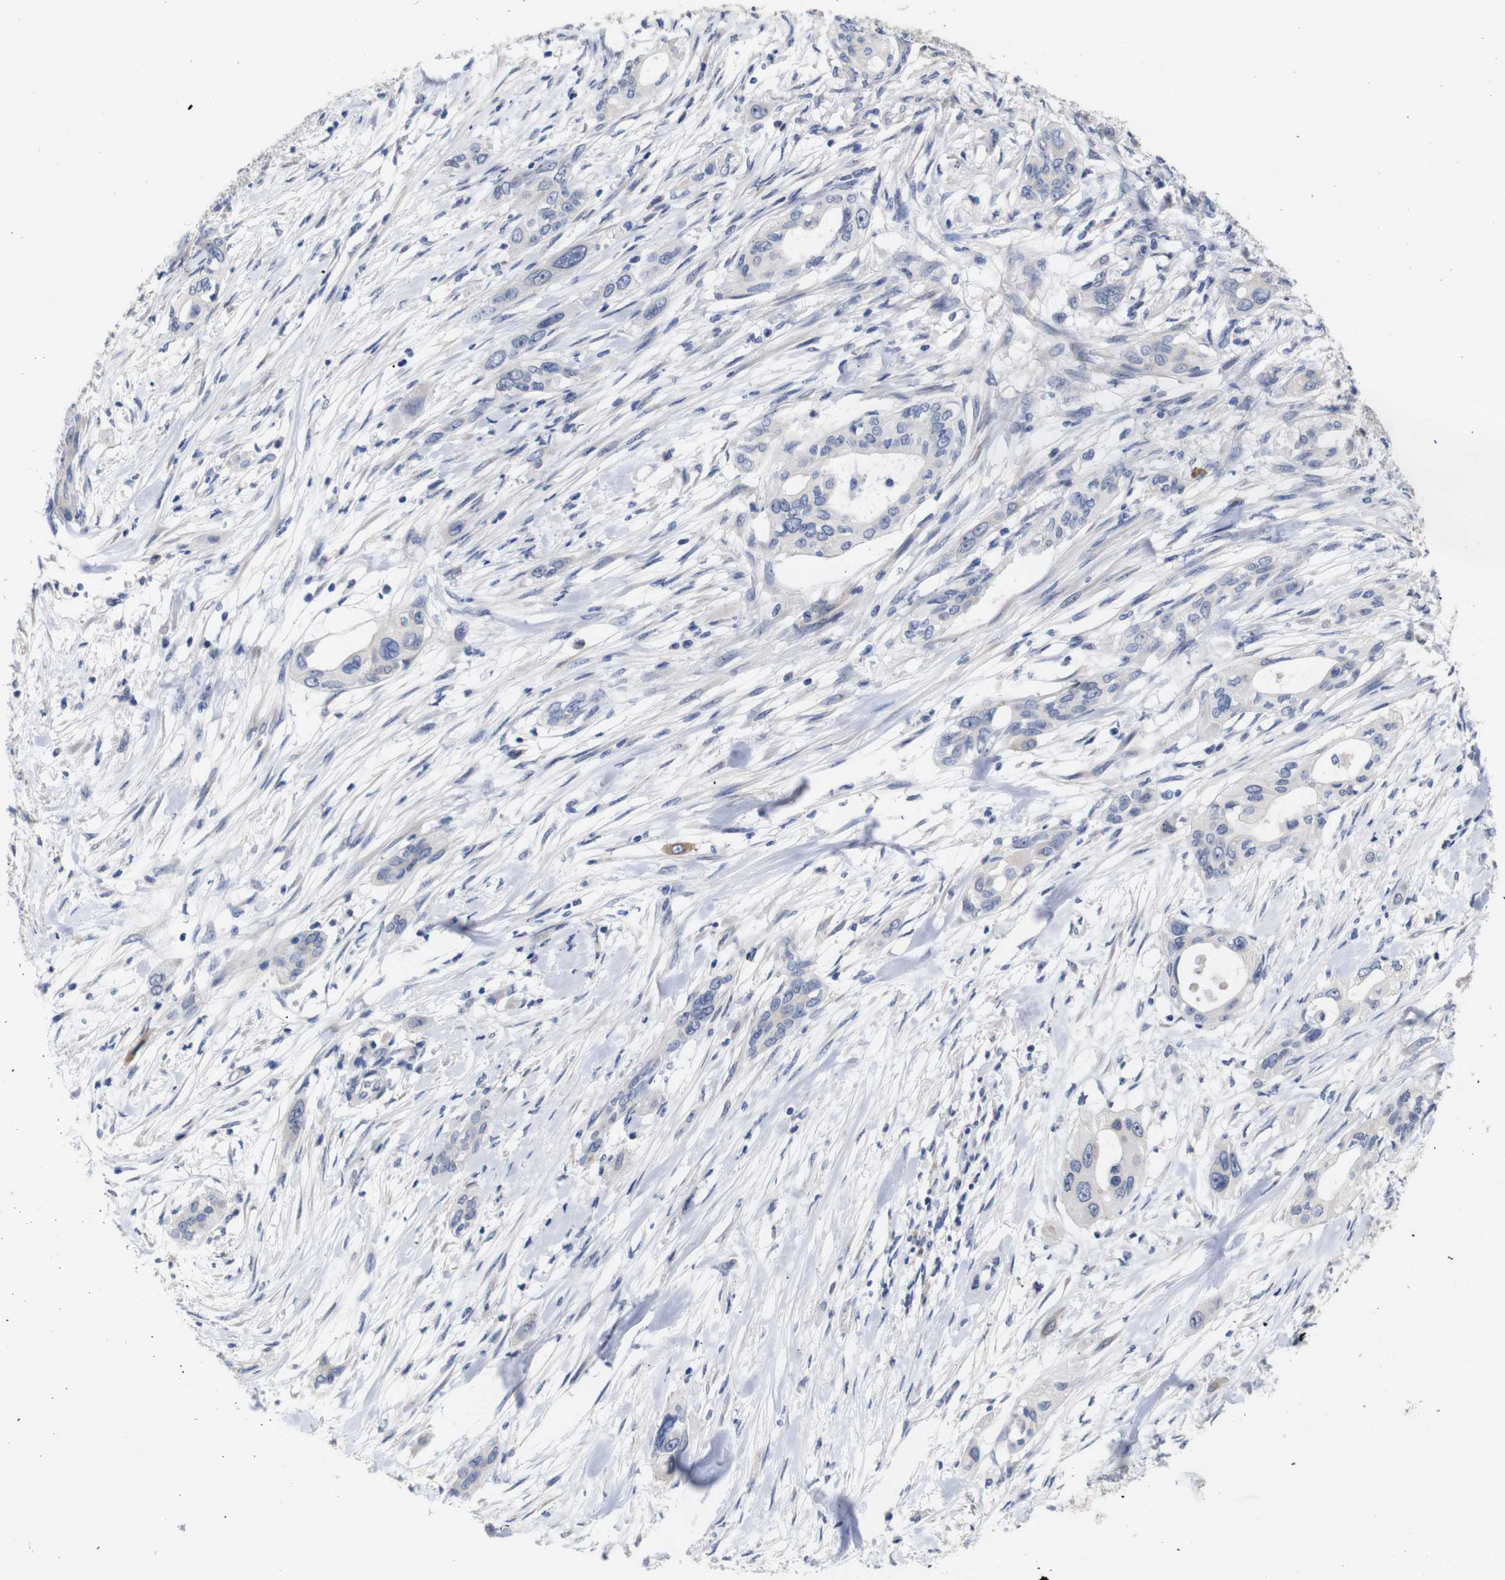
{"staining": {"intensity": "negative", "quantity": "none", "location": "none"}, "tissue": "pancreatic cancer", "cell_type": "Tumor cells", "image_type": "cancer", "snomed": [{"axis": "morphology", "description": "Adenocarcinoma, NOS"}, {"axis": "topography", "description": "Pancreas"}], "caption": "High magnification brightfield microscopy of adenocarcinoma (pancreatic) stained with DAB (3,3'-diaminobenzidine) (brown) and counterstained with hematoxylin (blue): tumor cells show no significant expression.", "gene": "TCEAL9", "patient": {"sex": "female", "age": 60}}